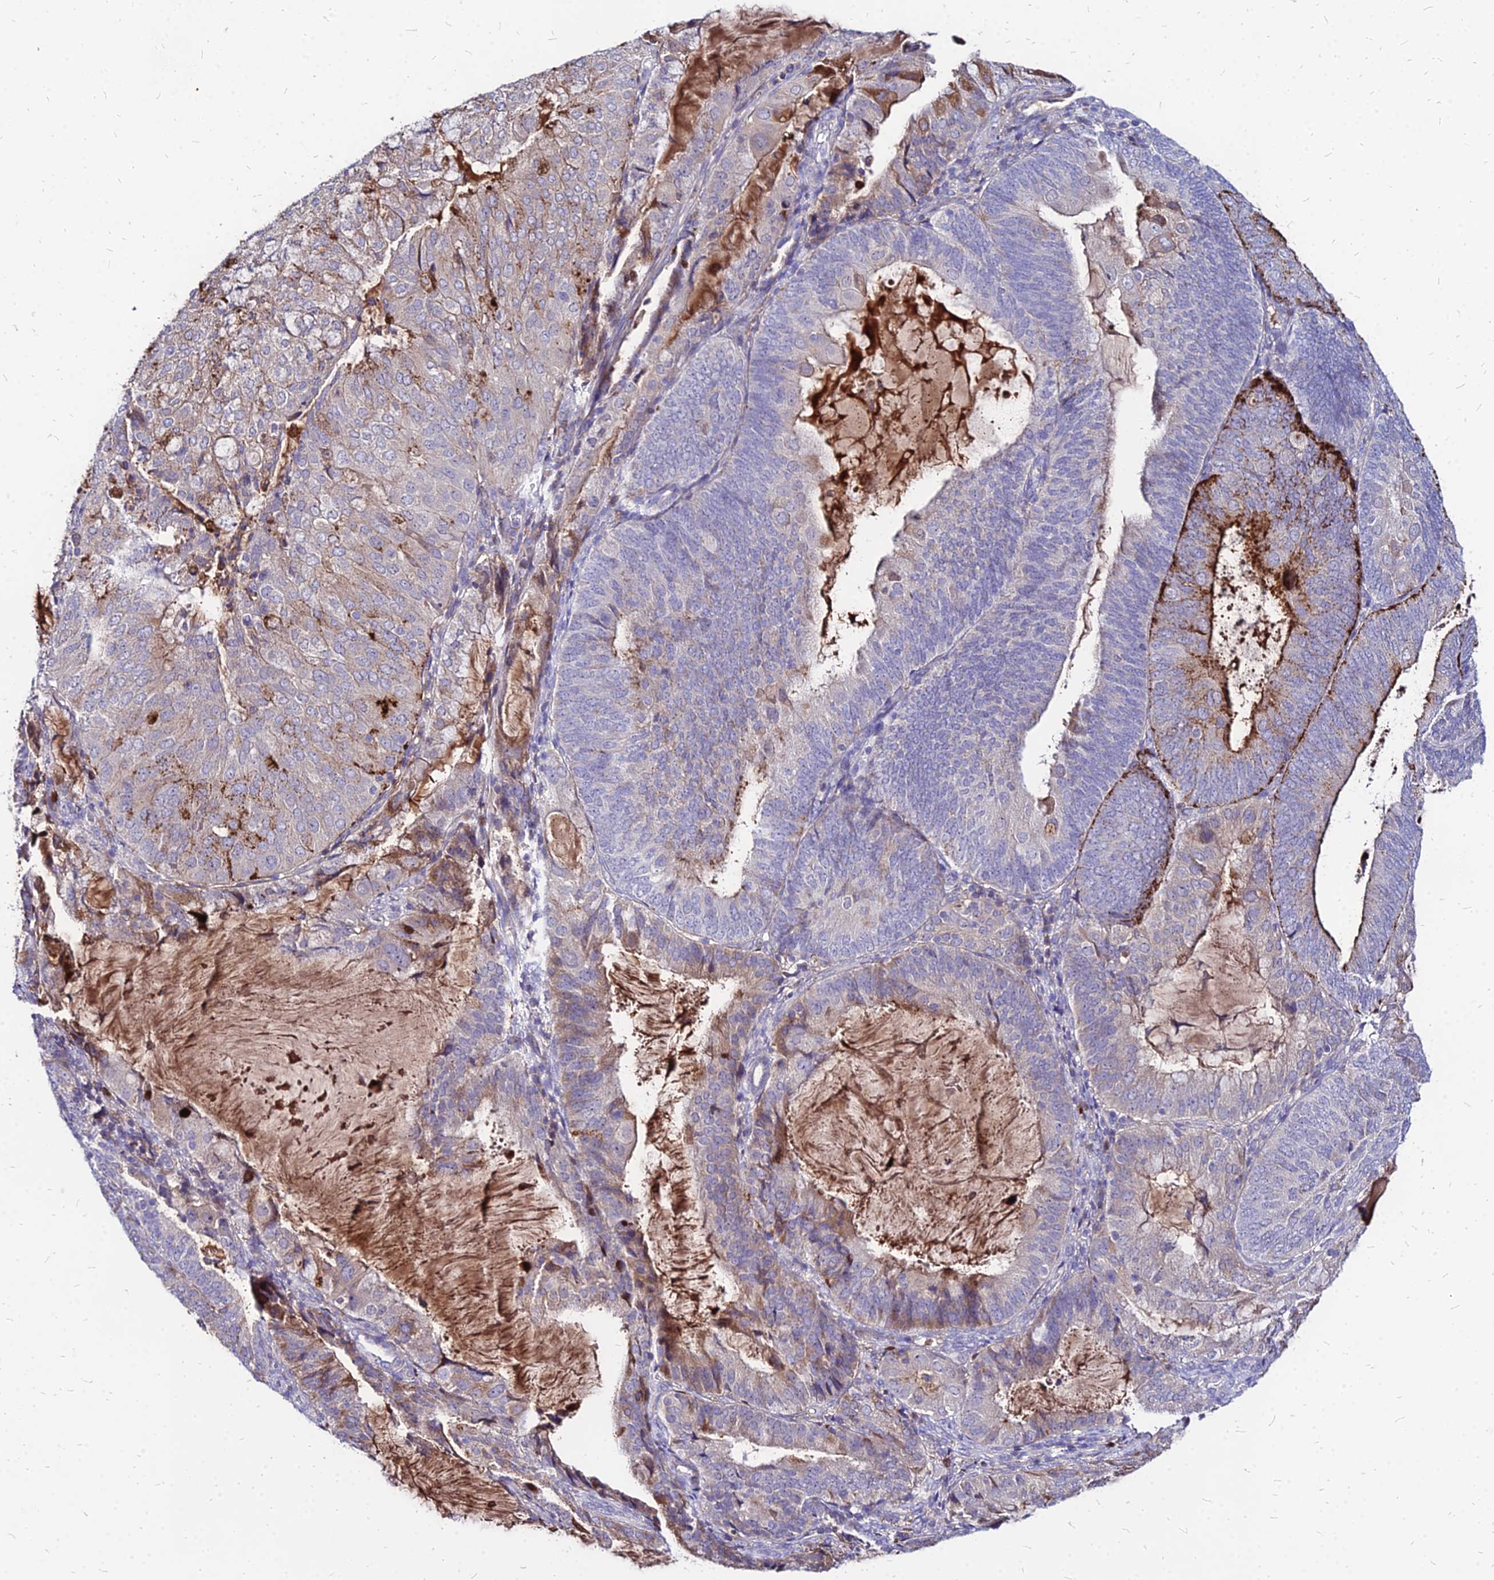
{"staining": {"intensity": "strong", "quantity": "<25%", "location": "cytoplasmic/membranous"}, "tissue": "endometrial cancer", "cell_type": "Tumor cells", "image_type": "cancer", "snomed": [{"axis": "morphology", "description": "Adenocarcinoma, NOS"}, {"axis": "topography", "description": "Endometrium"}], "caption": "Human endometrial adenocarcinoma stained with a protein marker reveals strong staining in tumor cells.", "gene": "ACSM6", "patient": {"sex": "female", "age": 81}}